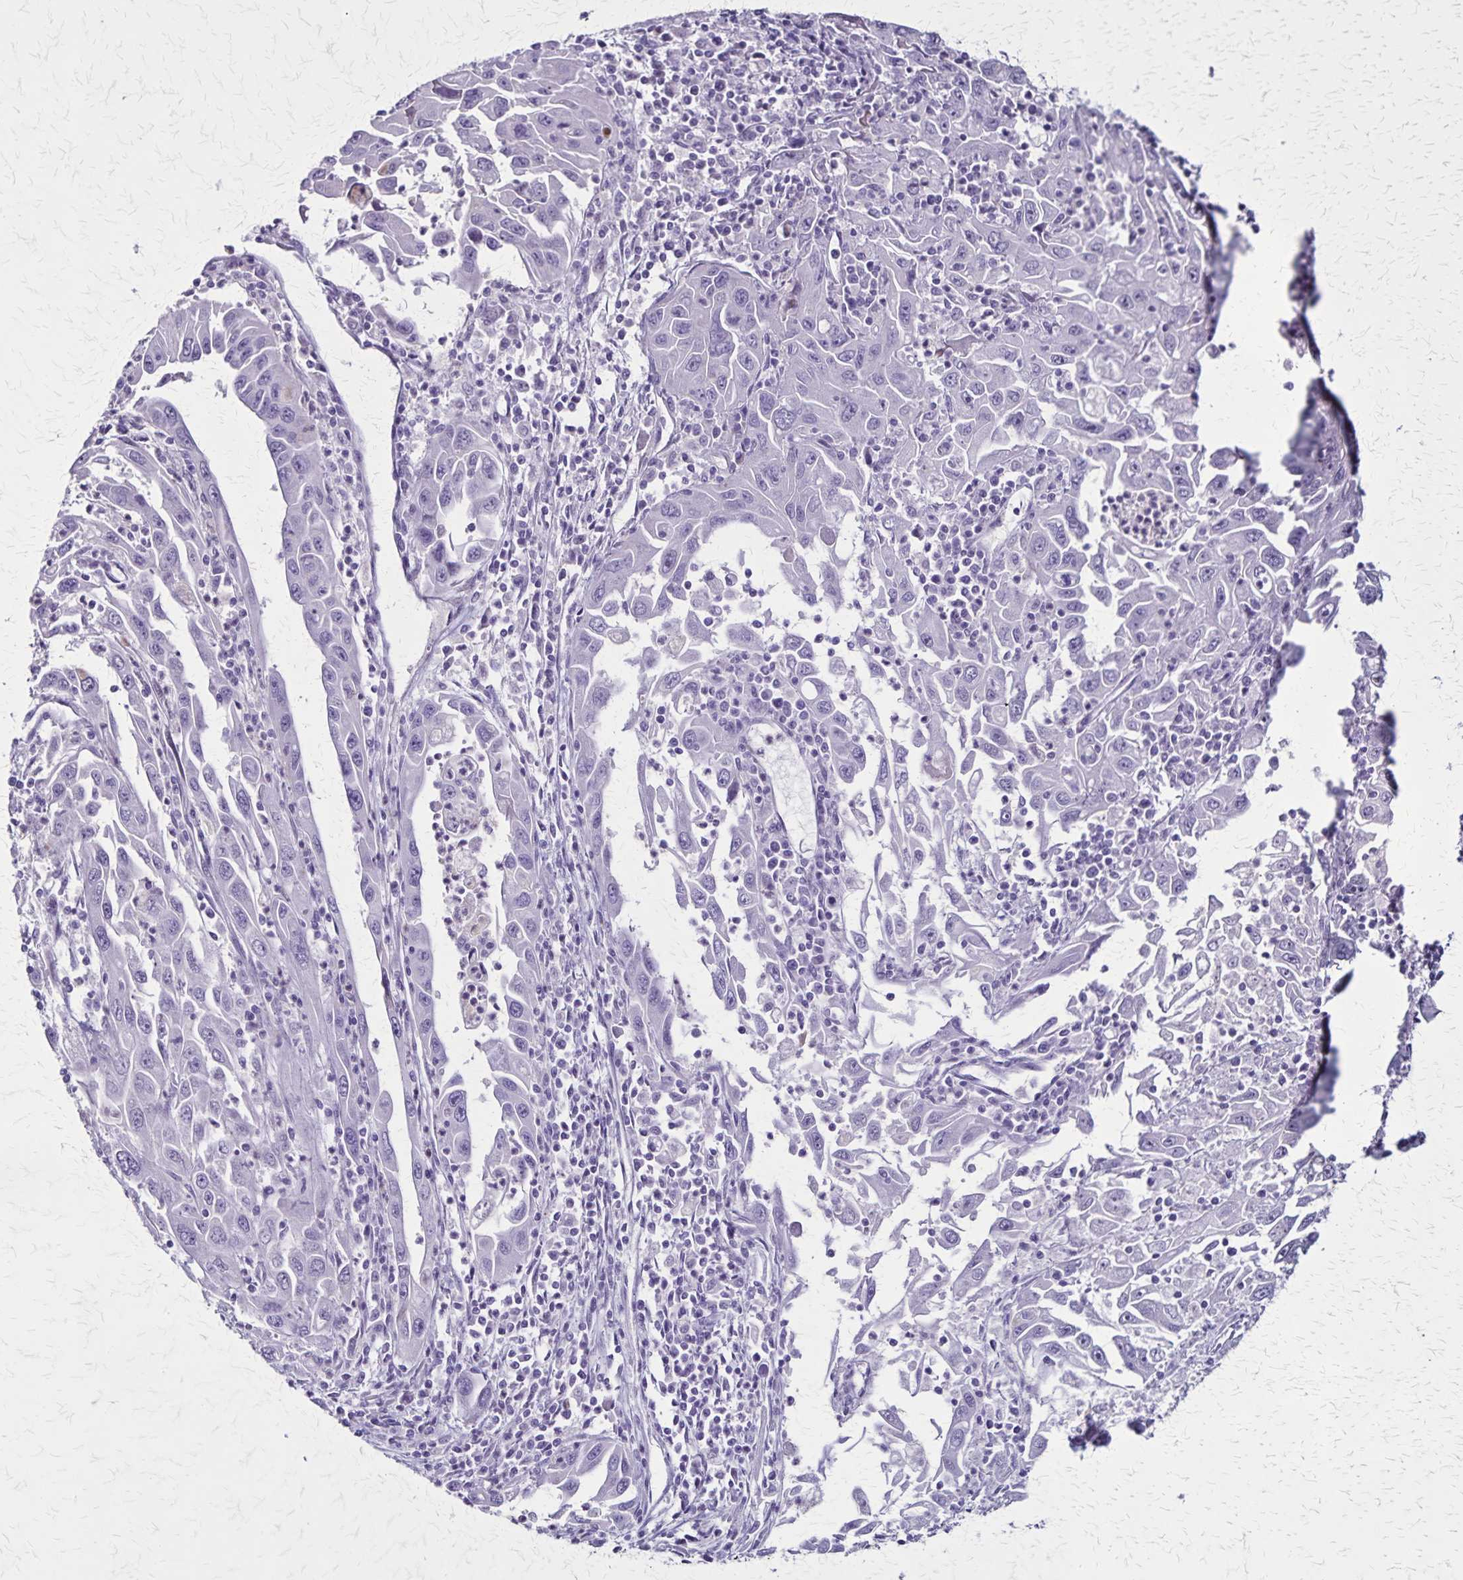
{"staining": {"intensity": "negative", "quantity": "none", "location": "none"}, "tissue": "endometrial cancer", "cell_type": "Tumor cells", "image_type": "cancer", "snomed": [{"axis": "morphology", "description": "Adenocarcinoma, NOS"}, {"axis": "topography", "description": "Uterus"}], "caption": "A high-resolution image shows immunohistochemistry staining of endometrial cancer (adenocarcinoma), which exhibits no significant expression in tumor cells. (DAB IHC visualized using brightfield microscopy, high magnification).", "gene": "OR51B5", "patient": {"sex": "female", "age": 62}}